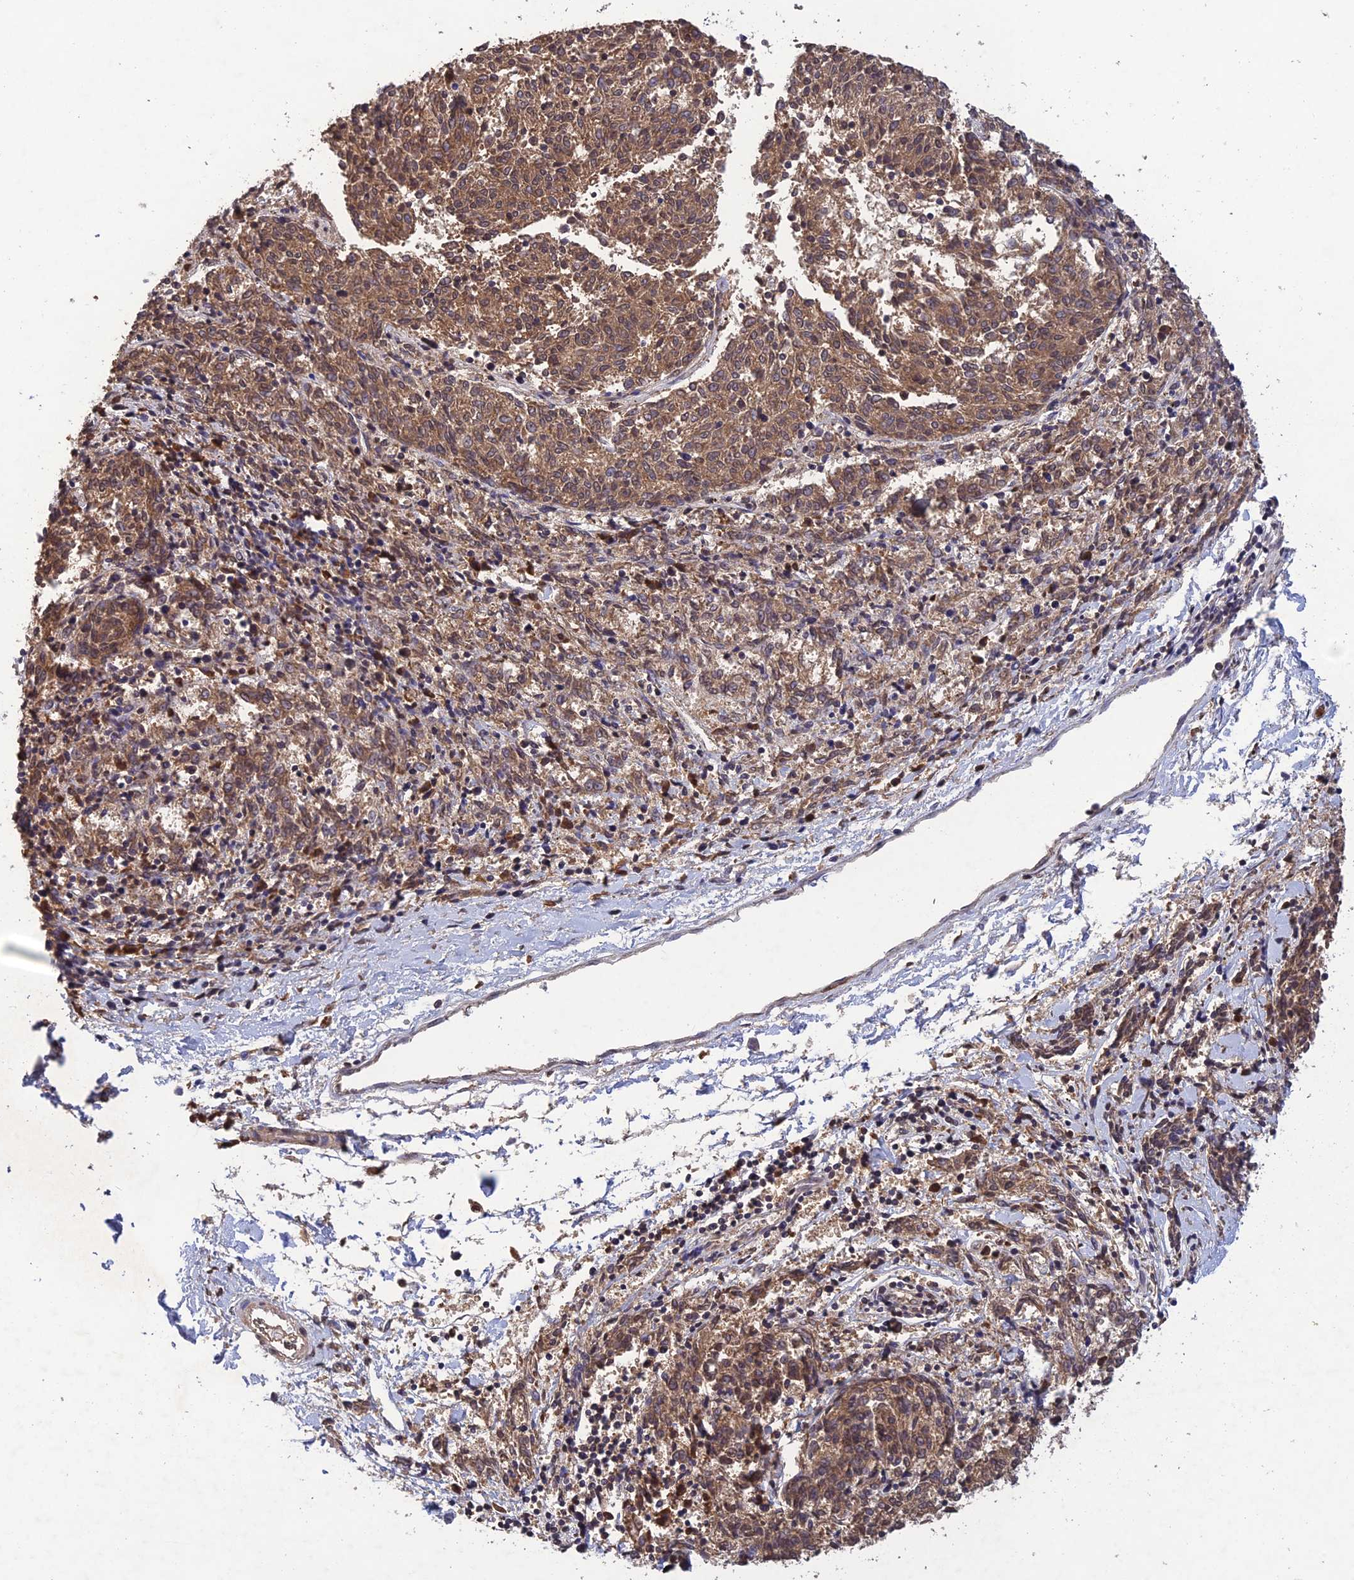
{"staining": {"intensity": "moderate", "quantity": "25%-75%", "location": "cytoplasmic/membranous"}, "tissue": "melanoma", "cell_type": "Tumor cells", "image_type": "cancer", "snomed": [{"axis": "morphology", "description": "Malignant melanoma, NOS"}, {"axis": "topography", "description": "Skin"}], "caption": "IHC of human malignant melanoma exhibits medium levels of moderate cytoplasmic/membranous expression in about 25%-75% of tumor cells.", "gene": "SLC39A13", "patient": {"sex": "female", "age": 72}}